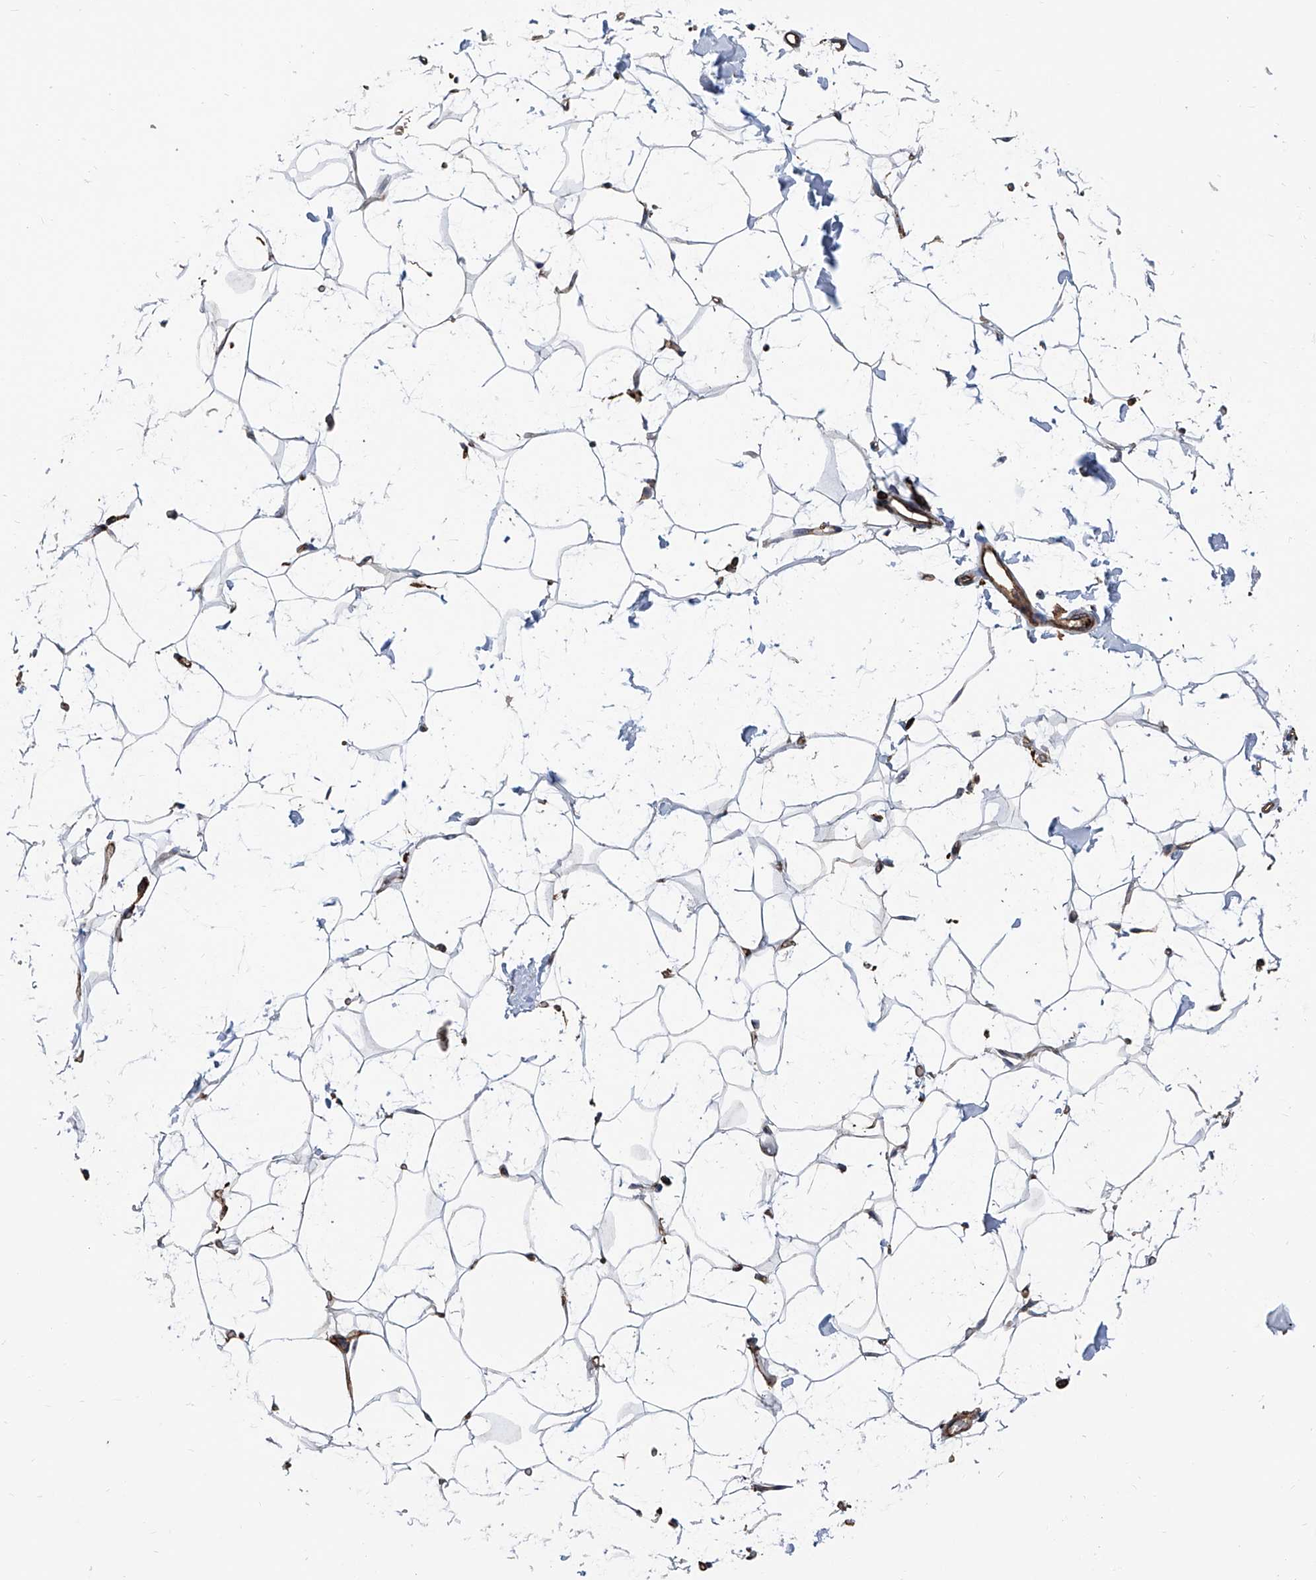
{"staining": {"intensity": "strong", "quantity": "25%-75%", "location": "cytoplasmic/membranous"}, "tissue": "adipose tissue", "cell_type": "Adipocytes", "image_type": "normal", "snomed": [{"axis": "morphology", "description": "Normal tissue, NOS"}, {"axis": "topography", "description": "Breast"}], "caption": "Approximately 25%-75% of adipocytes in normal human adipose tissue reveal strong cytoplasmic/membranous protein positivity as visualized by brown immunohistochemical staining.", "gene": "ZNF484", "patient": {"sex": "female", "age": 23}}